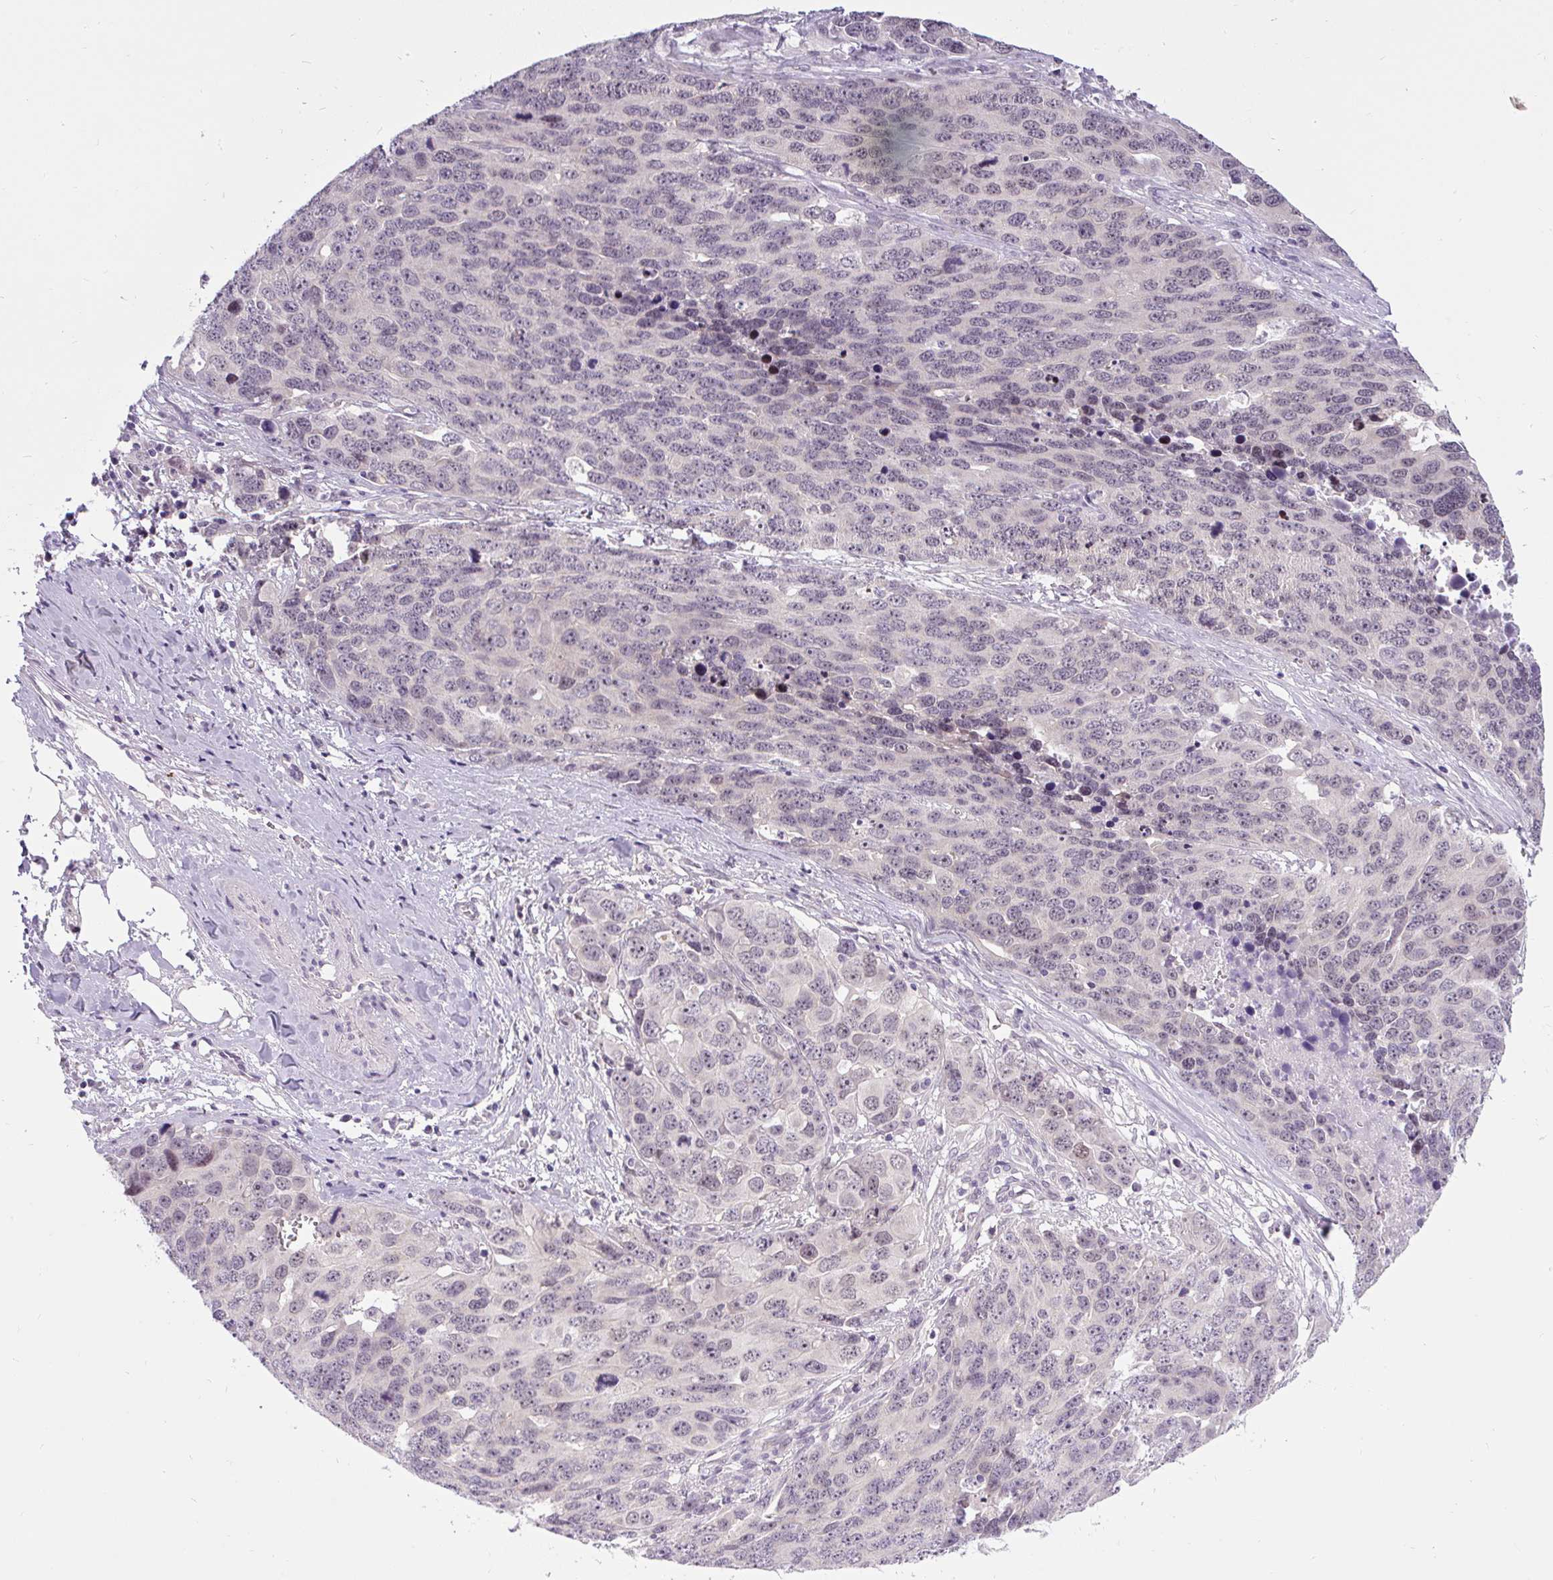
{"staining": {"intensity": "negative", "quantity": "none", "location": "none"}, "tissue": "ovarian cancer", "cell_type": "Tumor cells", "image_type": "cancer", "snomed": [{"axis": "morphology", "description": "Cystadenocarcinoma, serous, NOS"}, {"axis": "topography", "description": "Ovary"}], "caption": "IHC photomicrograph of neoplastic tissue: ovarian serous cystadenocarcinoma stained with DAB (3,3'-diaminobenzidine) displays no significant protein staining in tumor cells.", "gene": "FAM117B", "patient": {"sex": "female", "age": 76}}